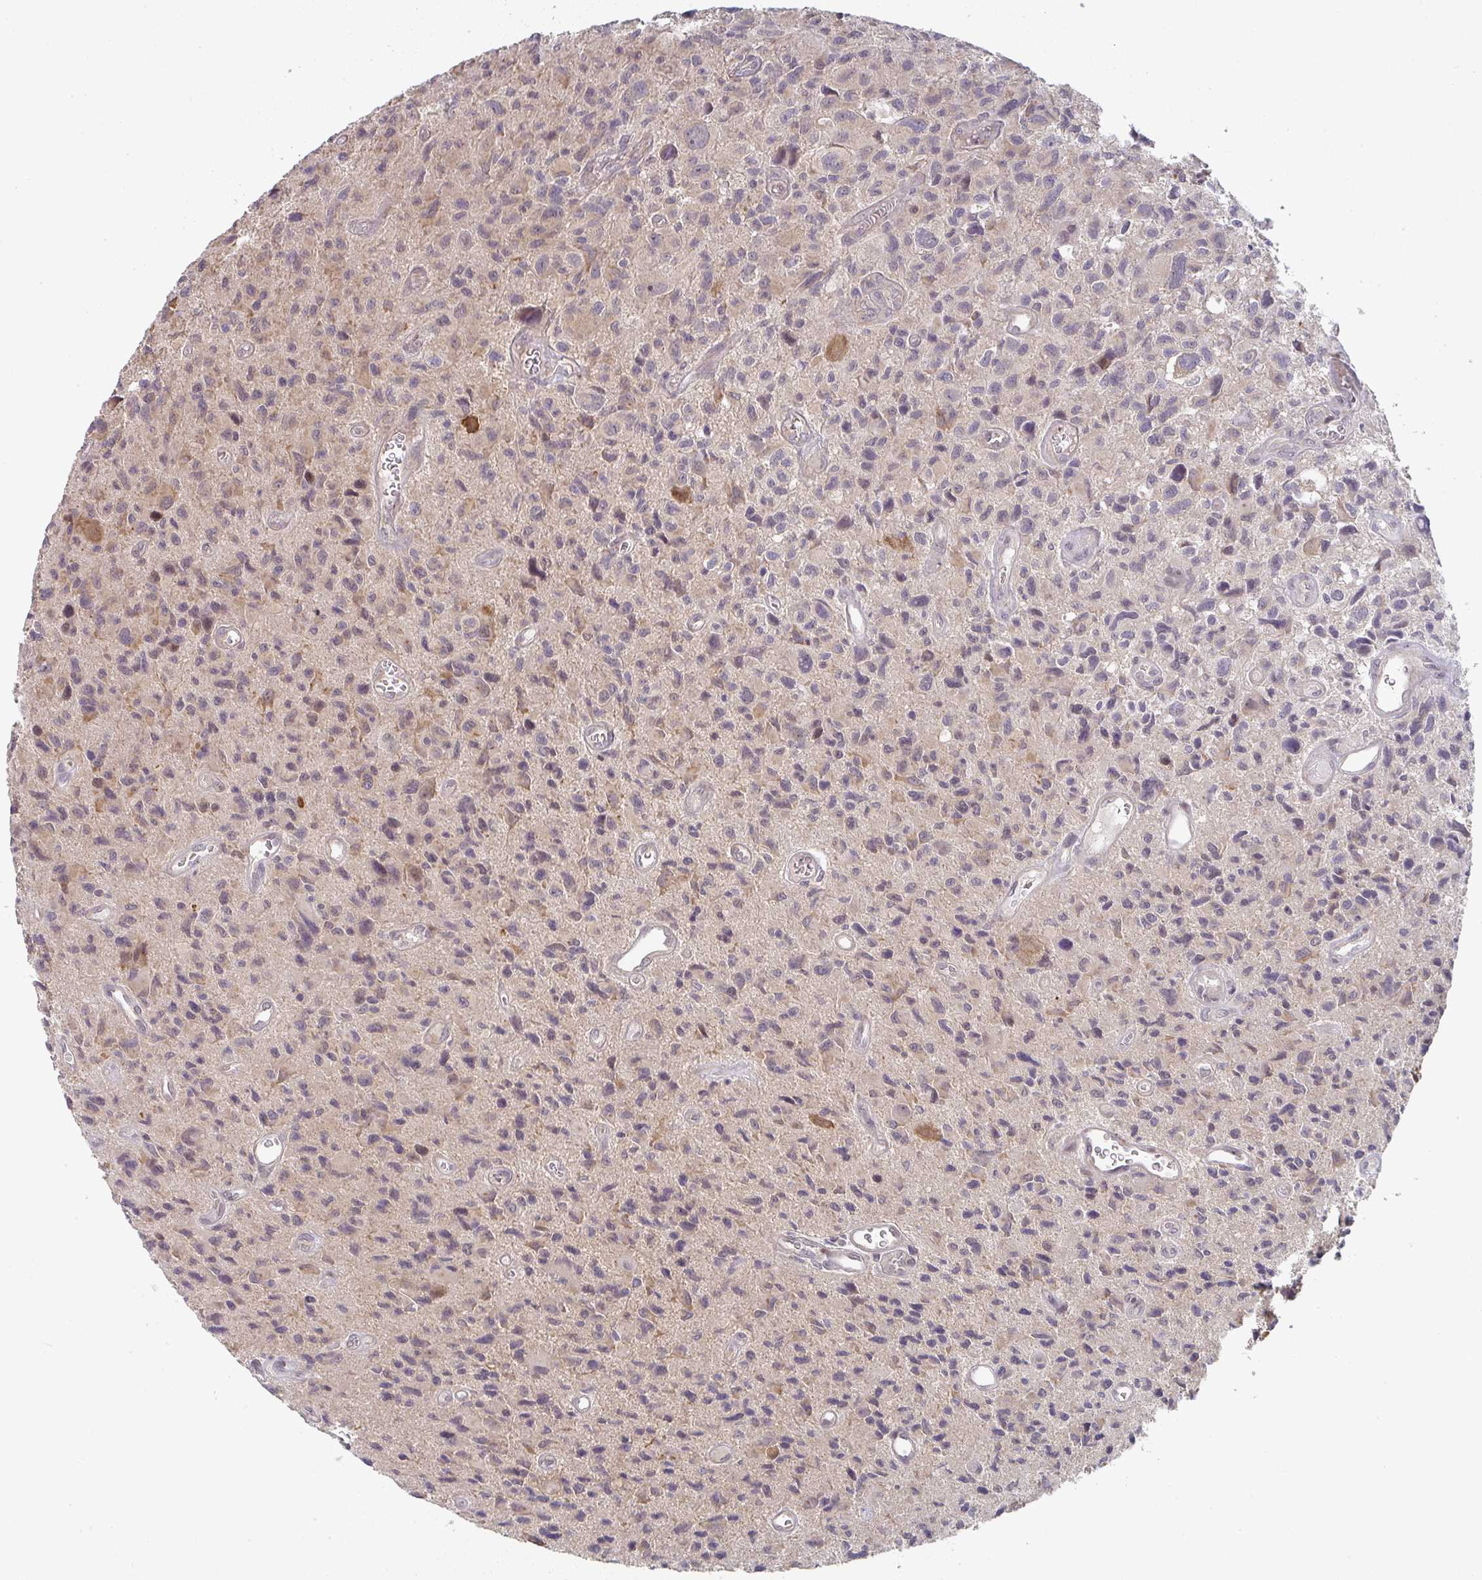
{"staining": {"intensity": "weak", "quantity": "25%-75%", "location": "cytoplasmic/membranous"}, "tissue": "glioma", "cell_type": "Tumor cells", "image_type": "cancer", "snomed": [{"axis": "morphology", "description": "Glioma, malignant, High grade"}, {"axis": "topography", "description": "Brain"}], "caption": "This is an image of immunohistochemistry (IHC) staining of high-grade glioma (malignant), which shows weak expression in the cytoplasmic/membranous of tumor cells.", "gene": "RANGRF", "patient": {"sex": "male", "age": 76}}